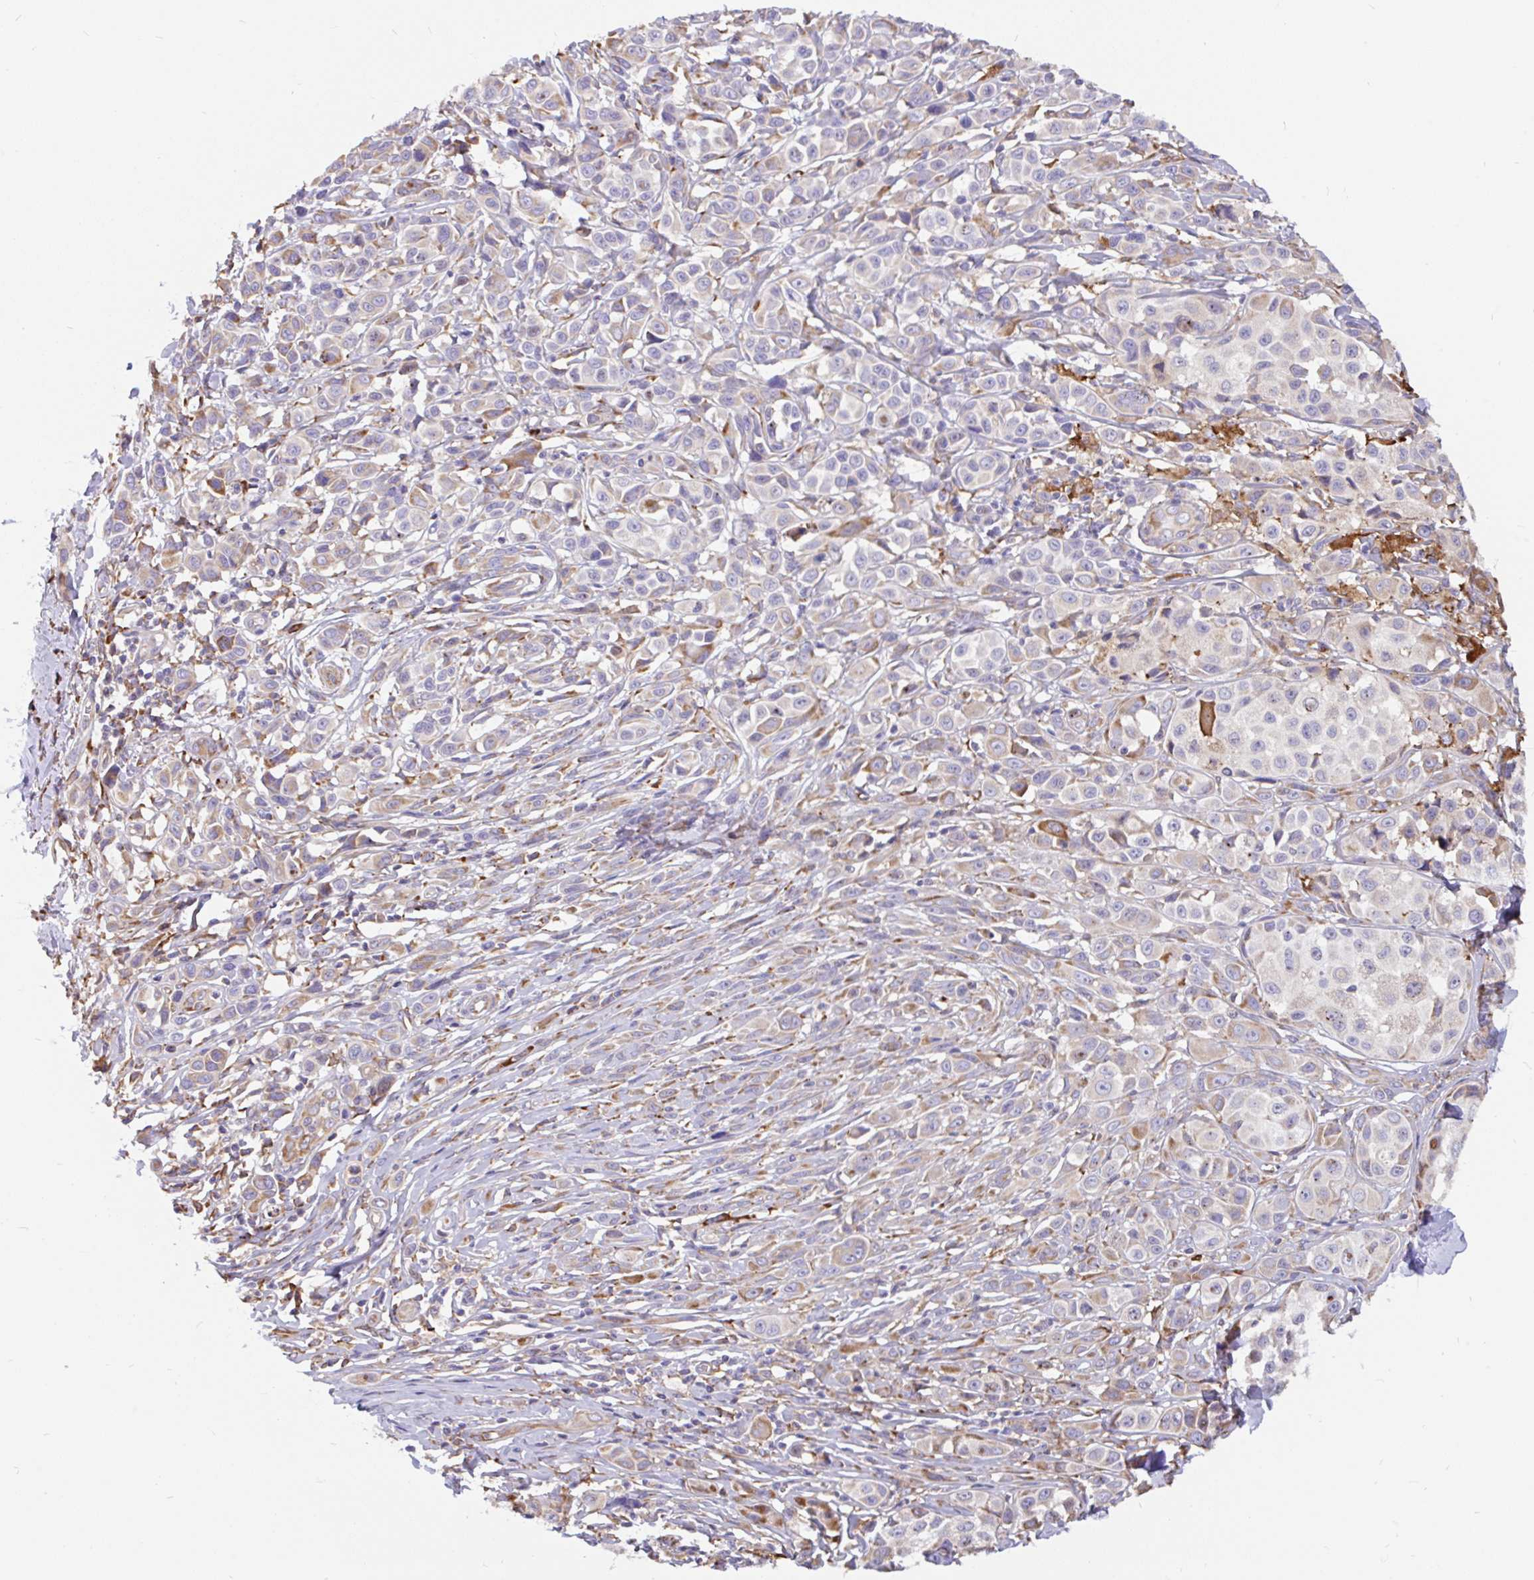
{"staining": {"intensity": "weak", "quantity": "<25%", "location": "cytoplasmic/membranous"}, "tissue": "melanoma", "cell_type": "Tumor cells", "image_type": "cancer", "snomed": [{"axis": "morphology", "description": "Malignant melanoma, NOS"}, {"axis": "topography", "description": "Skin"}], "caption": "Immunohistochemistry image of human melanoma stained for a protein (brown), which displays no positivity in tumor cells.", "gene": "EML5", "patient": {"sex": "male", "age": 39}}